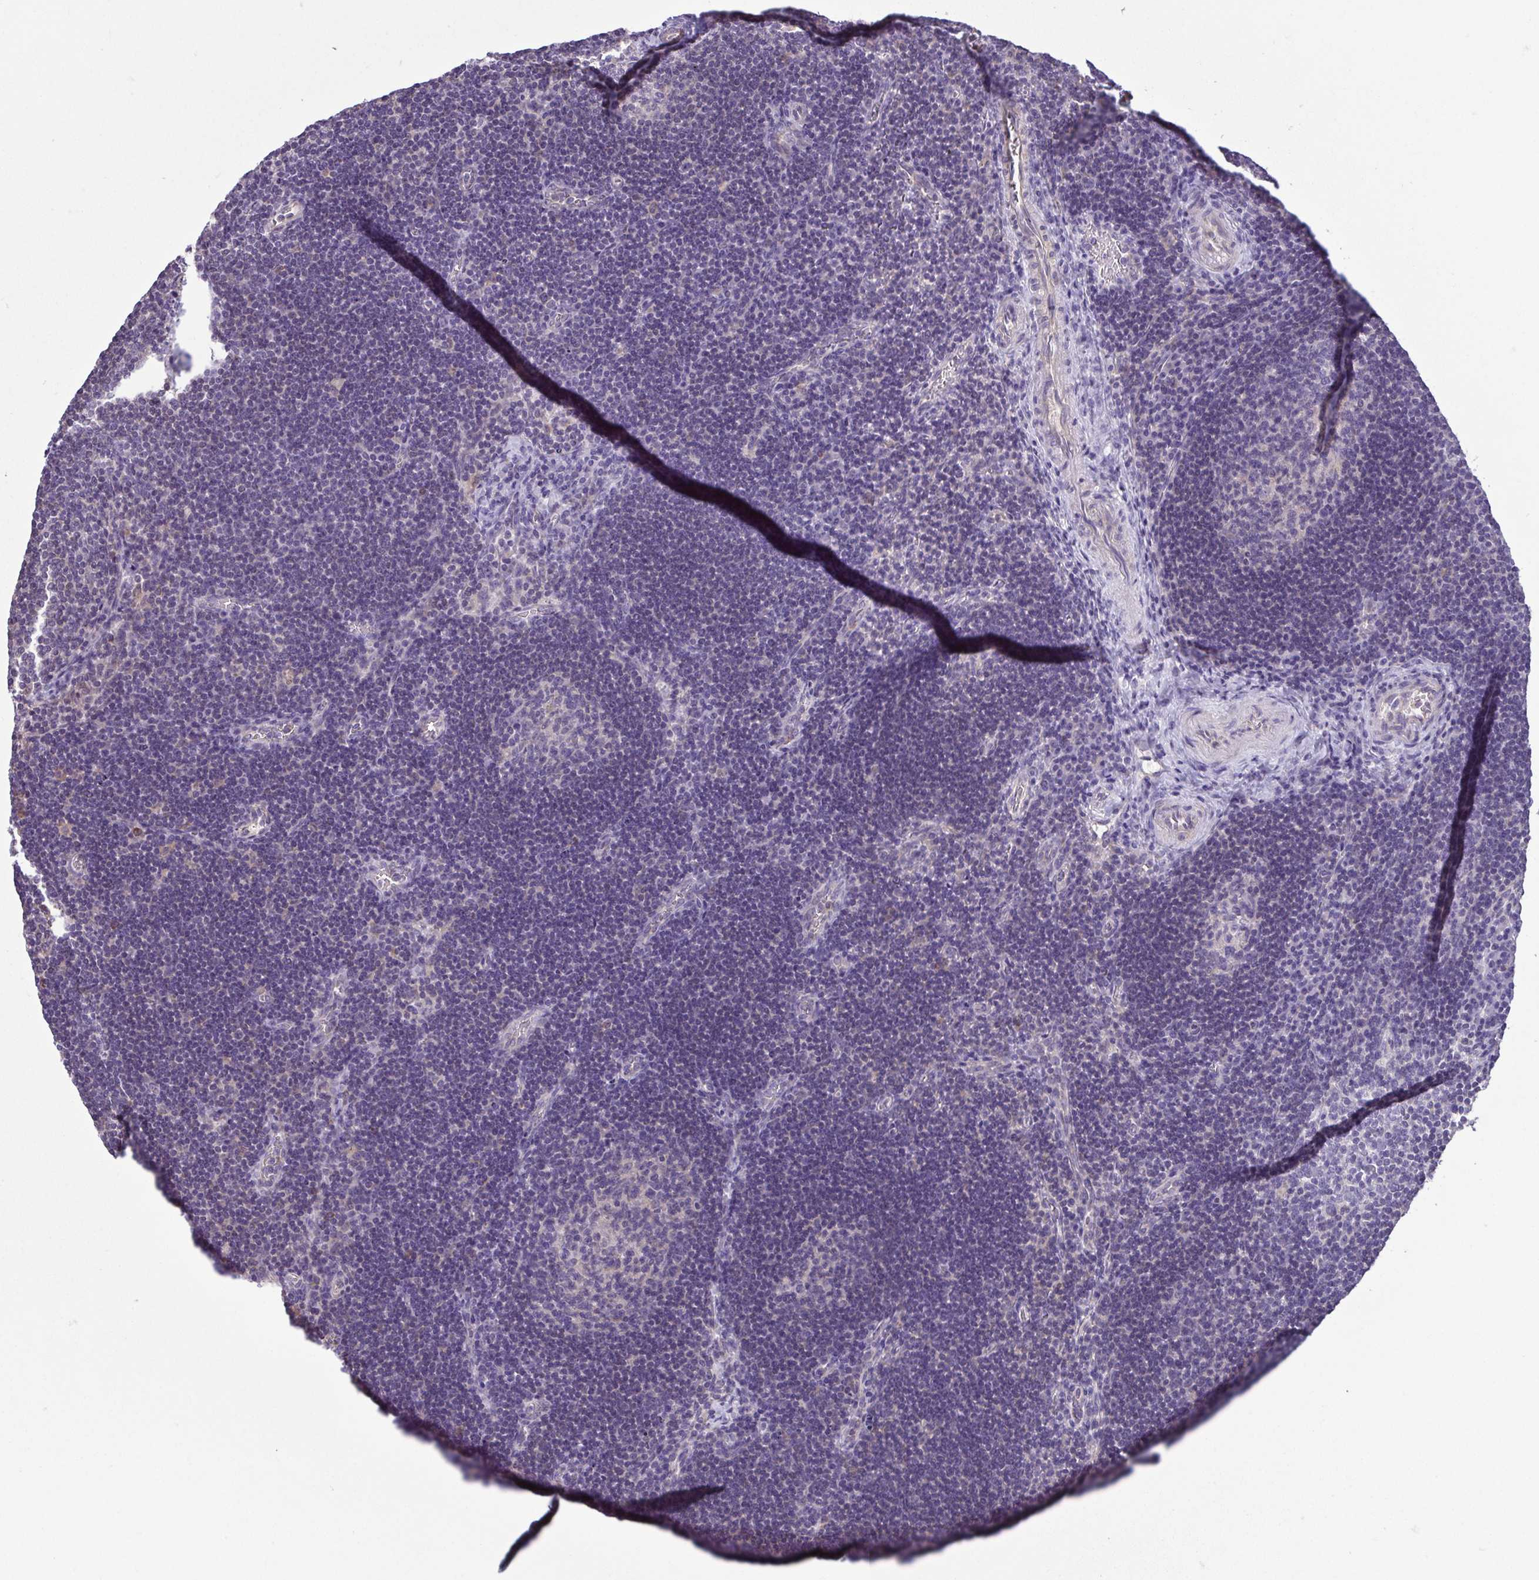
{"staining": {"intensity": "negative", "quantity": "none", "location": "none"}, "tissue": "lymph node", "cell_type": "Germinal center cells", "image_type": "normal", "snomed": [{"axis": "morphology", "description": "Normal tissue, NOS"}, {"axis": "topography", "description": "Lymph node"}], "caption": "IHC micrograph of normal human lymph node stained for a protein (brown), which displays no positivity in germinal center cells.", "gene": "MYL10", "patient": {"sex": "male", "age": 67}}